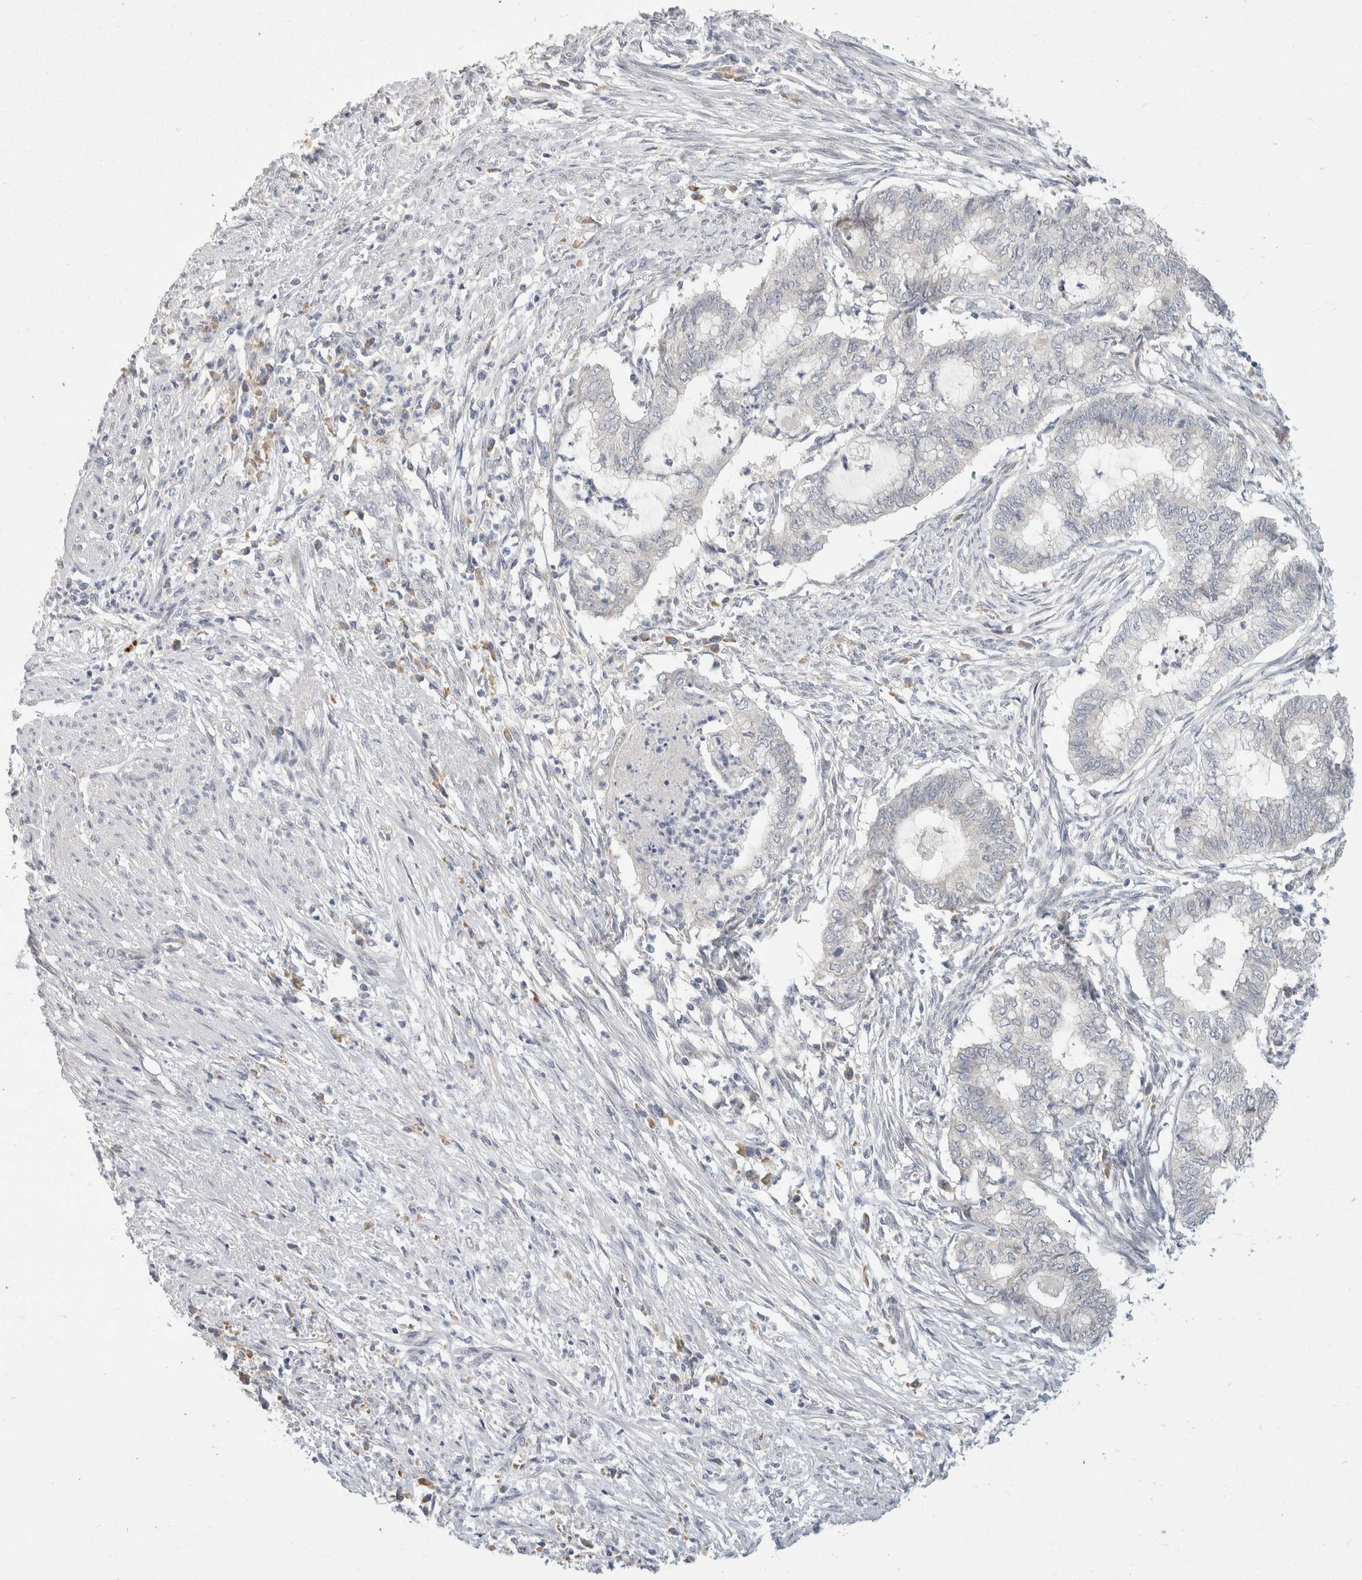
{"staining": {"intensity": "negative", "quantity": "none", "location": "none"}, "tissue": "endometrial cancer", "cell_type": "Tumor cells", "image_type": "cancer", "snomed": [{"axis": "morphology", "description": "Necrosis, NOS"}, {"axis": "morphology", "description": "Adenocarcinoma, NOS"}, {"axis": "topography", "description": "Endometrium"}], "caption": "IHC micrograph of human endometrial cancer (adenocarcinoma) stained for a protein (brown), which demonstrates no expression in tumor cells.", "gene": "CHRM4", "patient": {"sex": "female", "age": 79}}